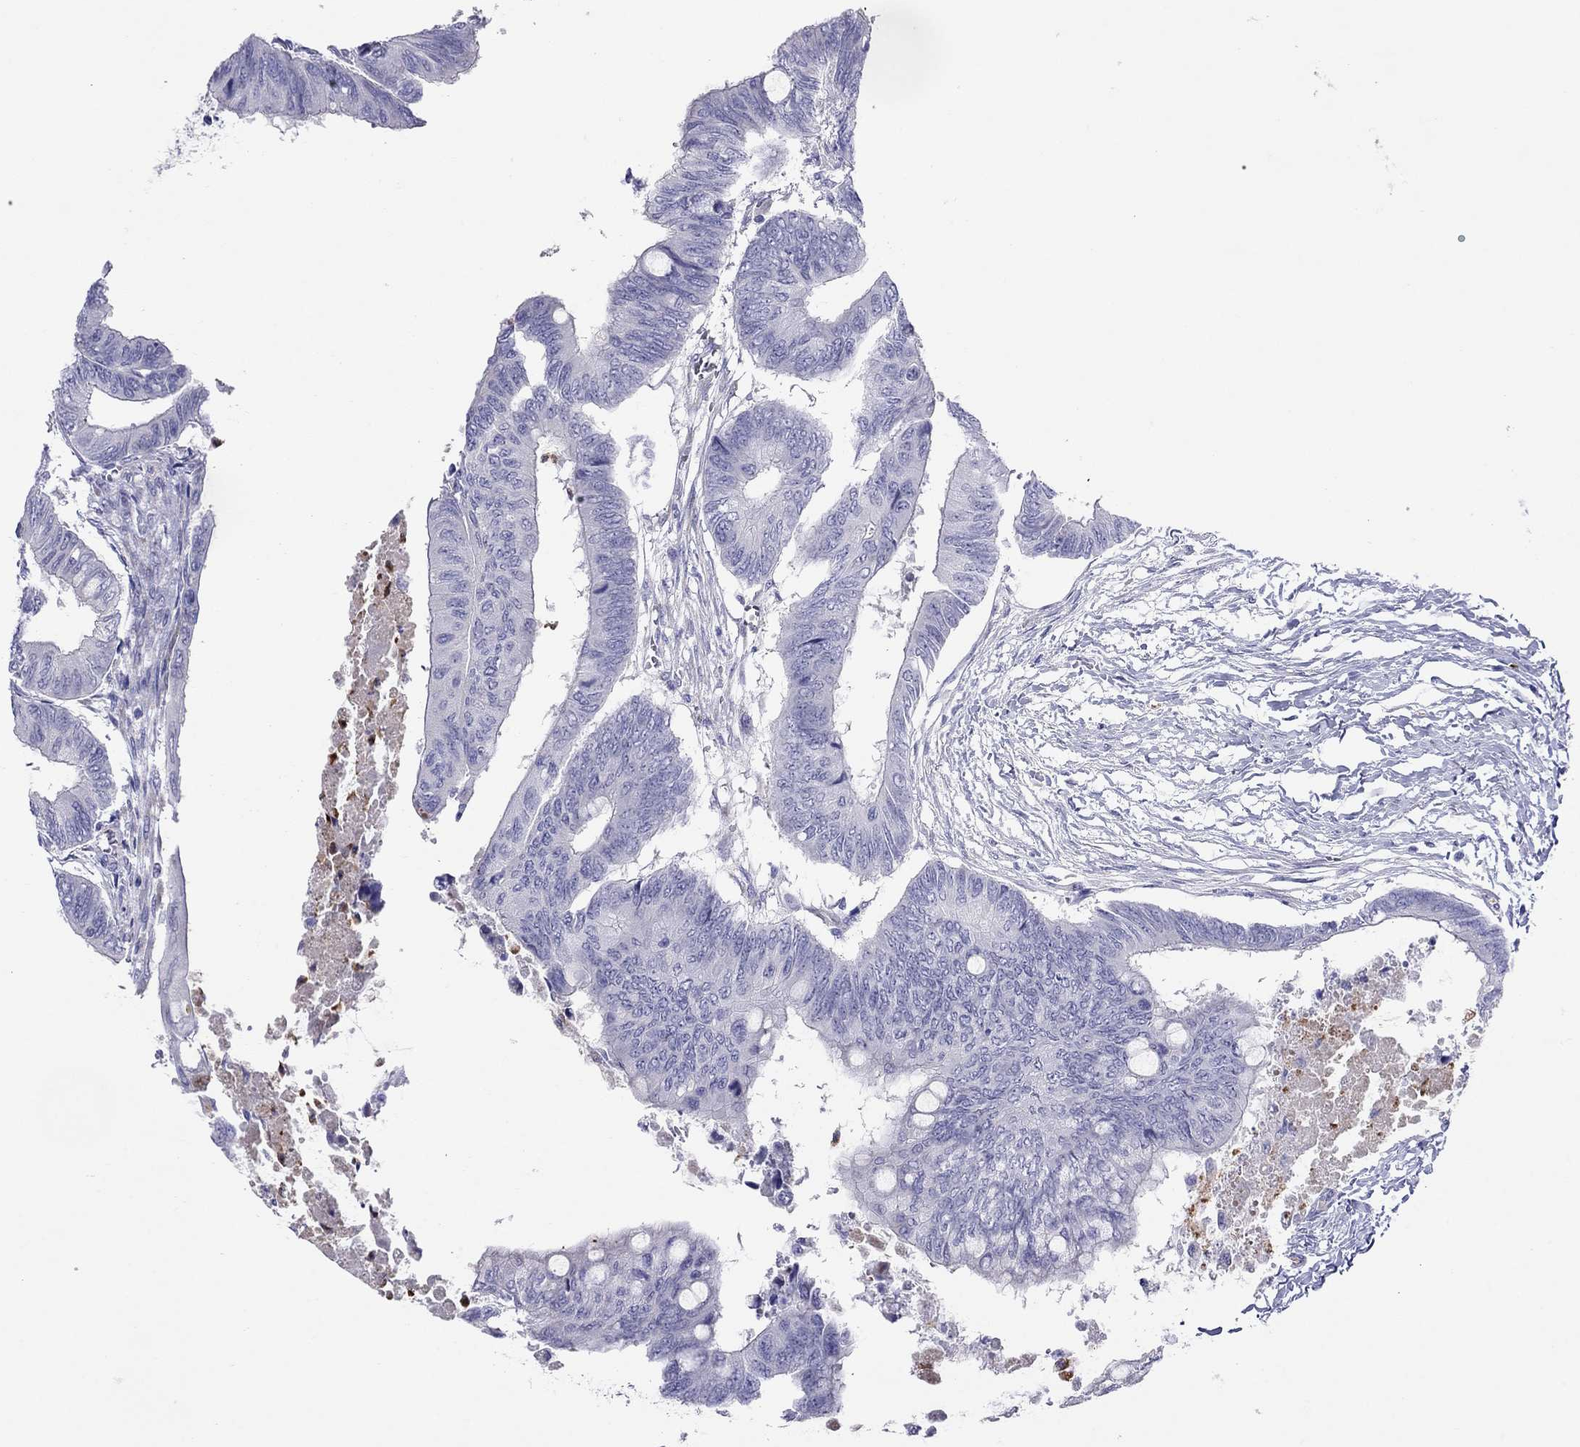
{"staining": {"intensity": "negative", "quantity": "none", "location": "none"}, "tissue": "colorectal cancer", "cell_type": "Tumor cells", "image_type": "cancer", "snomed": [{"axis": "morphology", "description": "Normal tissue, NOS"}, {"axis": "morphology", "description": "Adenocarcinoma, NOS"}, {"axis": "topography", "description": "Rectum"}, {"axis": "topography", "description": "Peripheral nerve tissue"}], "caption": "A micrograph of adenocarcinoma (colorectal) stained for a protein demonstrates no brown staining in tumor cells. (Brightfield microscopy of DAB IHC at high magnification).", "gene": "SPINT4", "patient": {"sex": "male", "age": 92}}